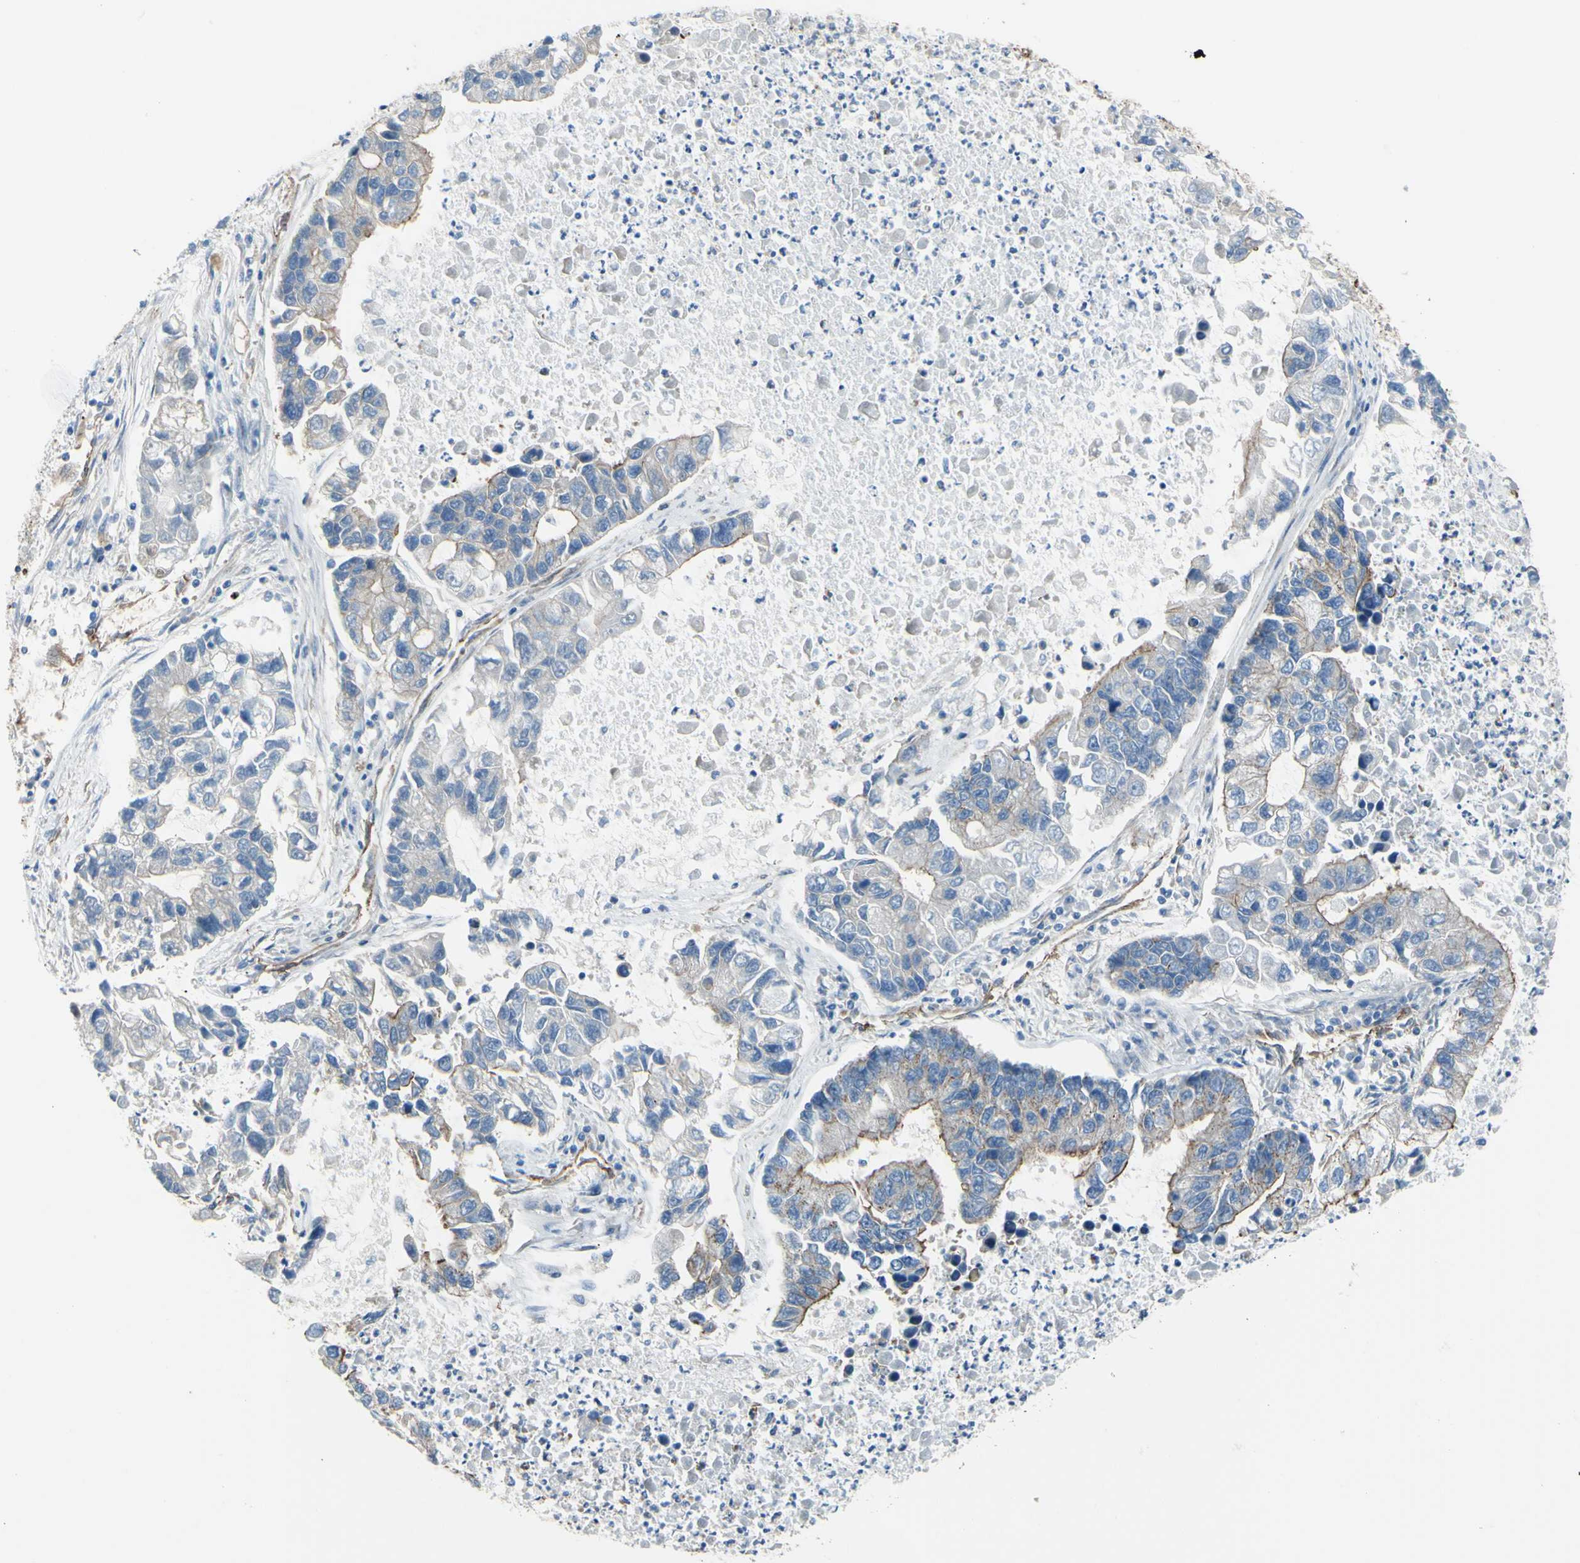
{"staining": {"intensity": "weak", "quantity": ">75%", "location": "cytoplasmic/membranous"}, "tissue": "lung cancer", "cell_type": "Tumor cells", "image_type": "cancer", "snomed": [{"axis": "morphology", "description": "Adenocarcinoma, NOS"}, {"axis": "topography", "description": "Lung"}], "caption": "Lung cancer stained for a protein (brown) shows weak cytoplasmic/membranous positive positivity in about >75% of tumor cells.", "gene": "TPBG", "patient": {"sex": "female", "age": 51}}